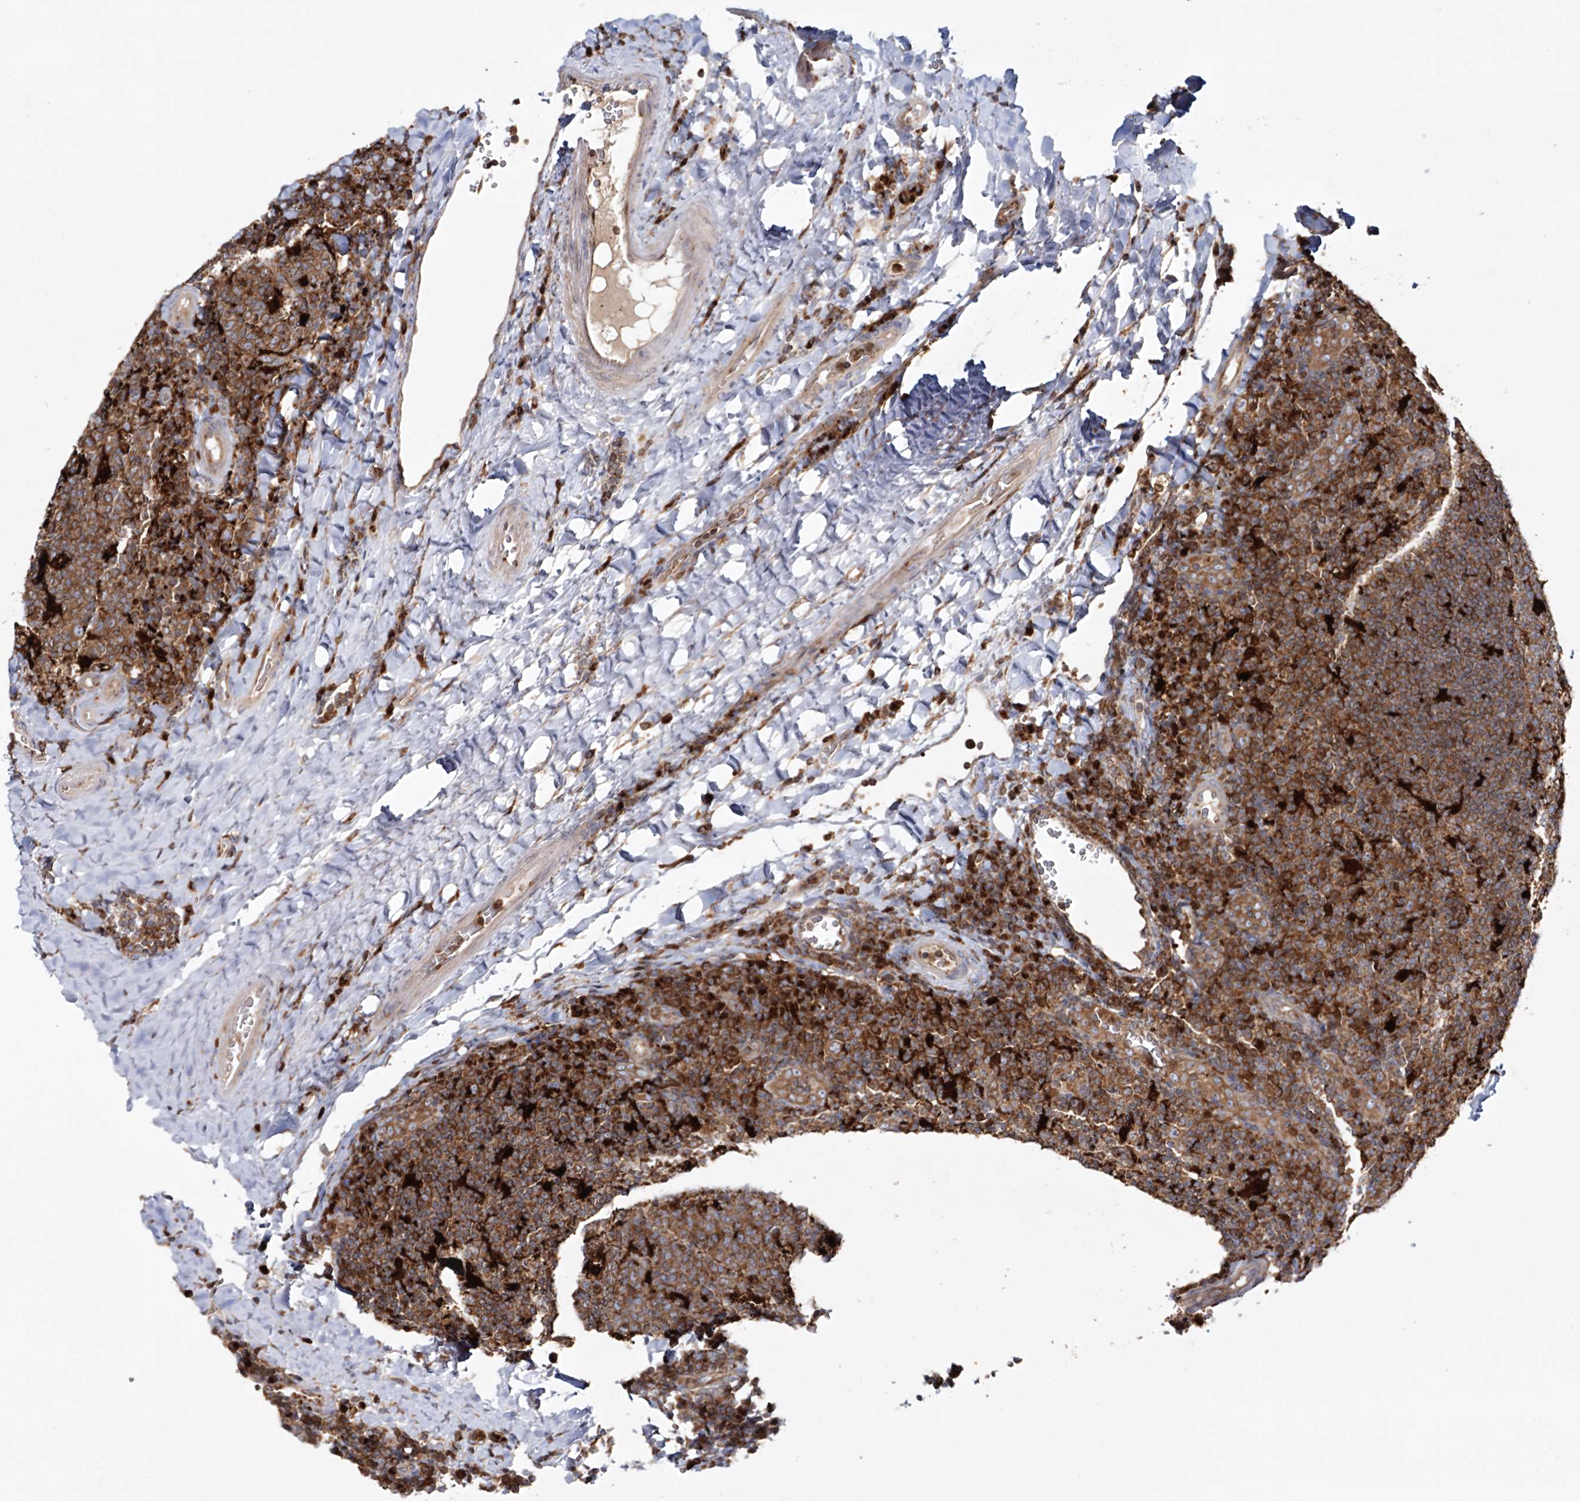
{"staining": {"intensity": "strong", "quantity": ">75%", "location": "cytoplasmic/membranous"}, "tissue": "tonsil", "cell_type": "Germinal center cells", "image_type": "normal", "snomed": [{"axis": "morphology", "description": "Normal tissue, NOS"}, {"axis": "topography", "description": "Tonsil"}], "caption": "Immunohistochemistry (IHC) histopathology image of normal human tonsil stained for a protein (brown), which demonstrates high levels of strong cytoplasmic/membranous expression in about >75% of germinal center cells.", "gene": "ARCN1", "patient": {"sex": "male", "age": 17}}